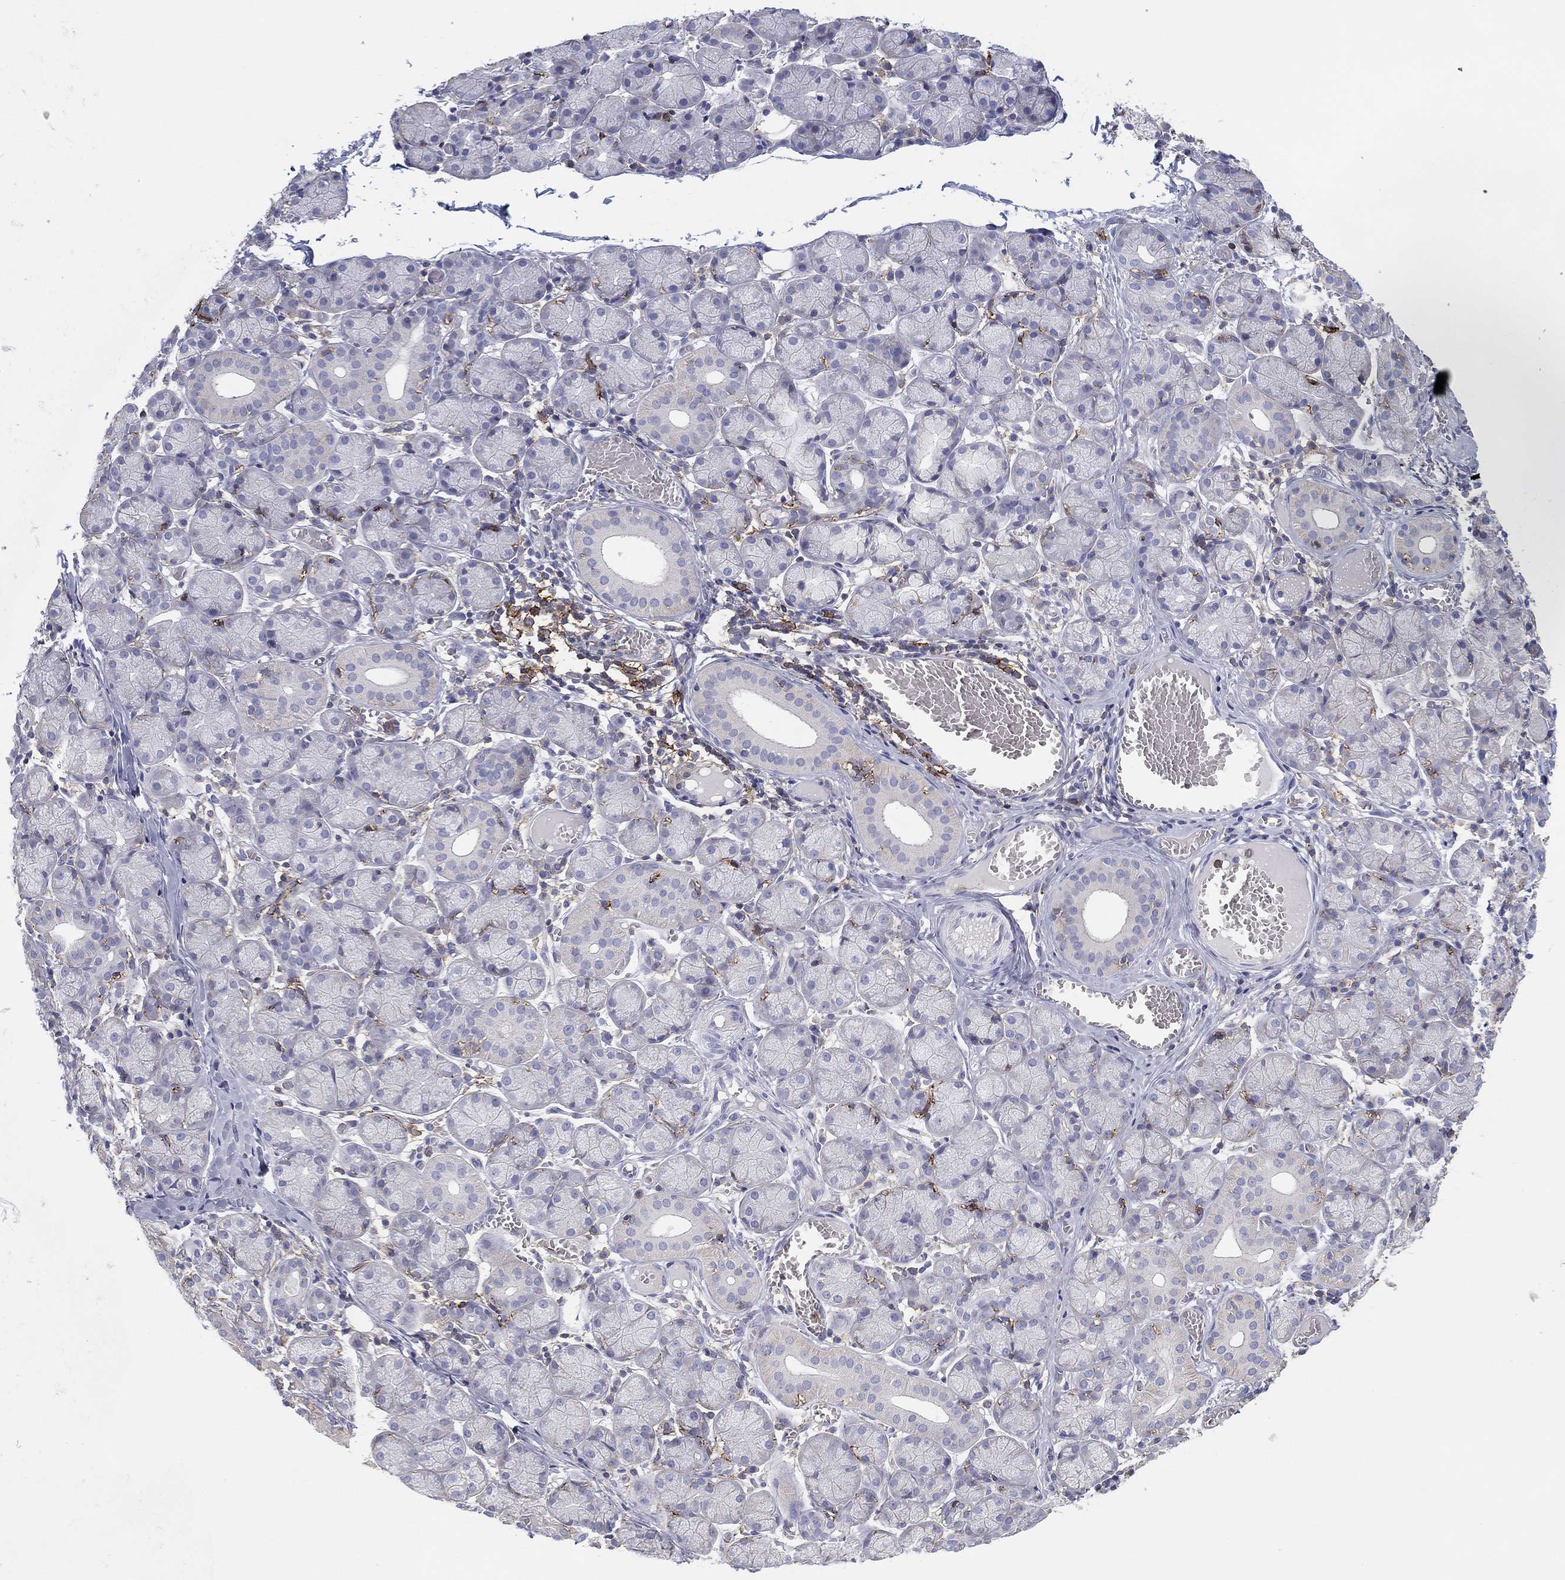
{"staining": {"intensity": "negative", "quantity": "none", "location": "none"}, "tissue": "salivary gland", "cell_type": "Glandular cells", "image_type": "normal", "snomed": [{"axis": "morphology", "description": "Normal tissue, NOS"}, {"axis": "topography", "description": "Salivary gland"}, {"axis": "topography", "description": "Peripheral nerve tissue"}], "caption": "High magnification brightfield microscopy of unremarkable salivary gland stained with DAB (brown) and counterstained with hematoxylin (blue): glandular cells show no significant expression.", "gene": "SELPLG", "patient": {"sex": "female", "age": 24}}